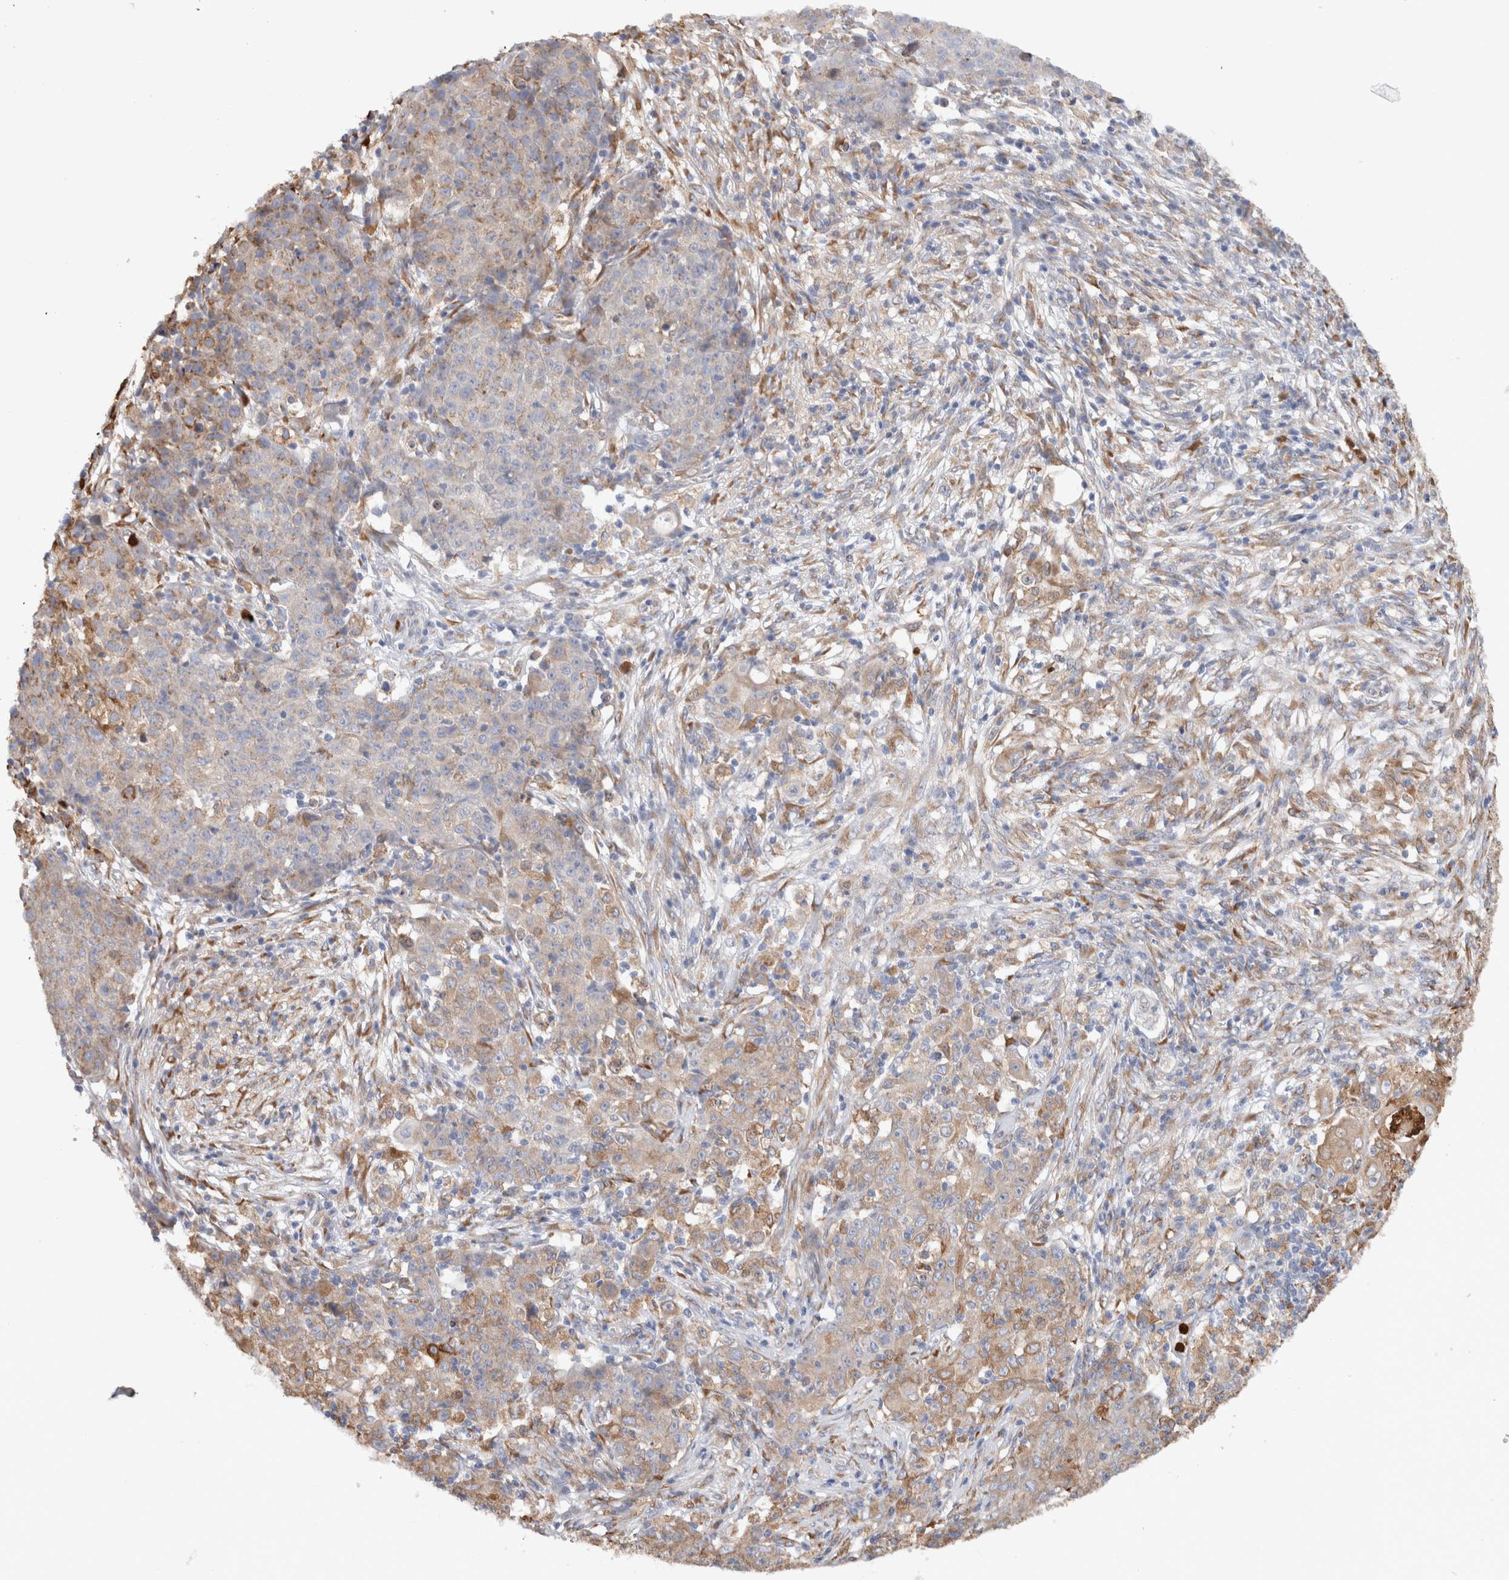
{"staining": {"intensity": "weak", "quantity": "25%-75%", "location": "cytoplasmic/membranous"}, "tissue": "ovarian cancer", "cell_type": "Tumor cells", "image_type": "cancer", "snomed": [{"axis": "morphology", "description": "Carcinoma, endometroid"}, {"axis": "topography", "description": "Ovary"}], "caption": "About 25%-75% of tumor cells in ovarian cancer reveal weak cytoplasmic/membranous protein expression as visualized by brown immunohistochemical staining.", "gene": "P4HA1", "patient": {"sex": "female", "age": 42}}